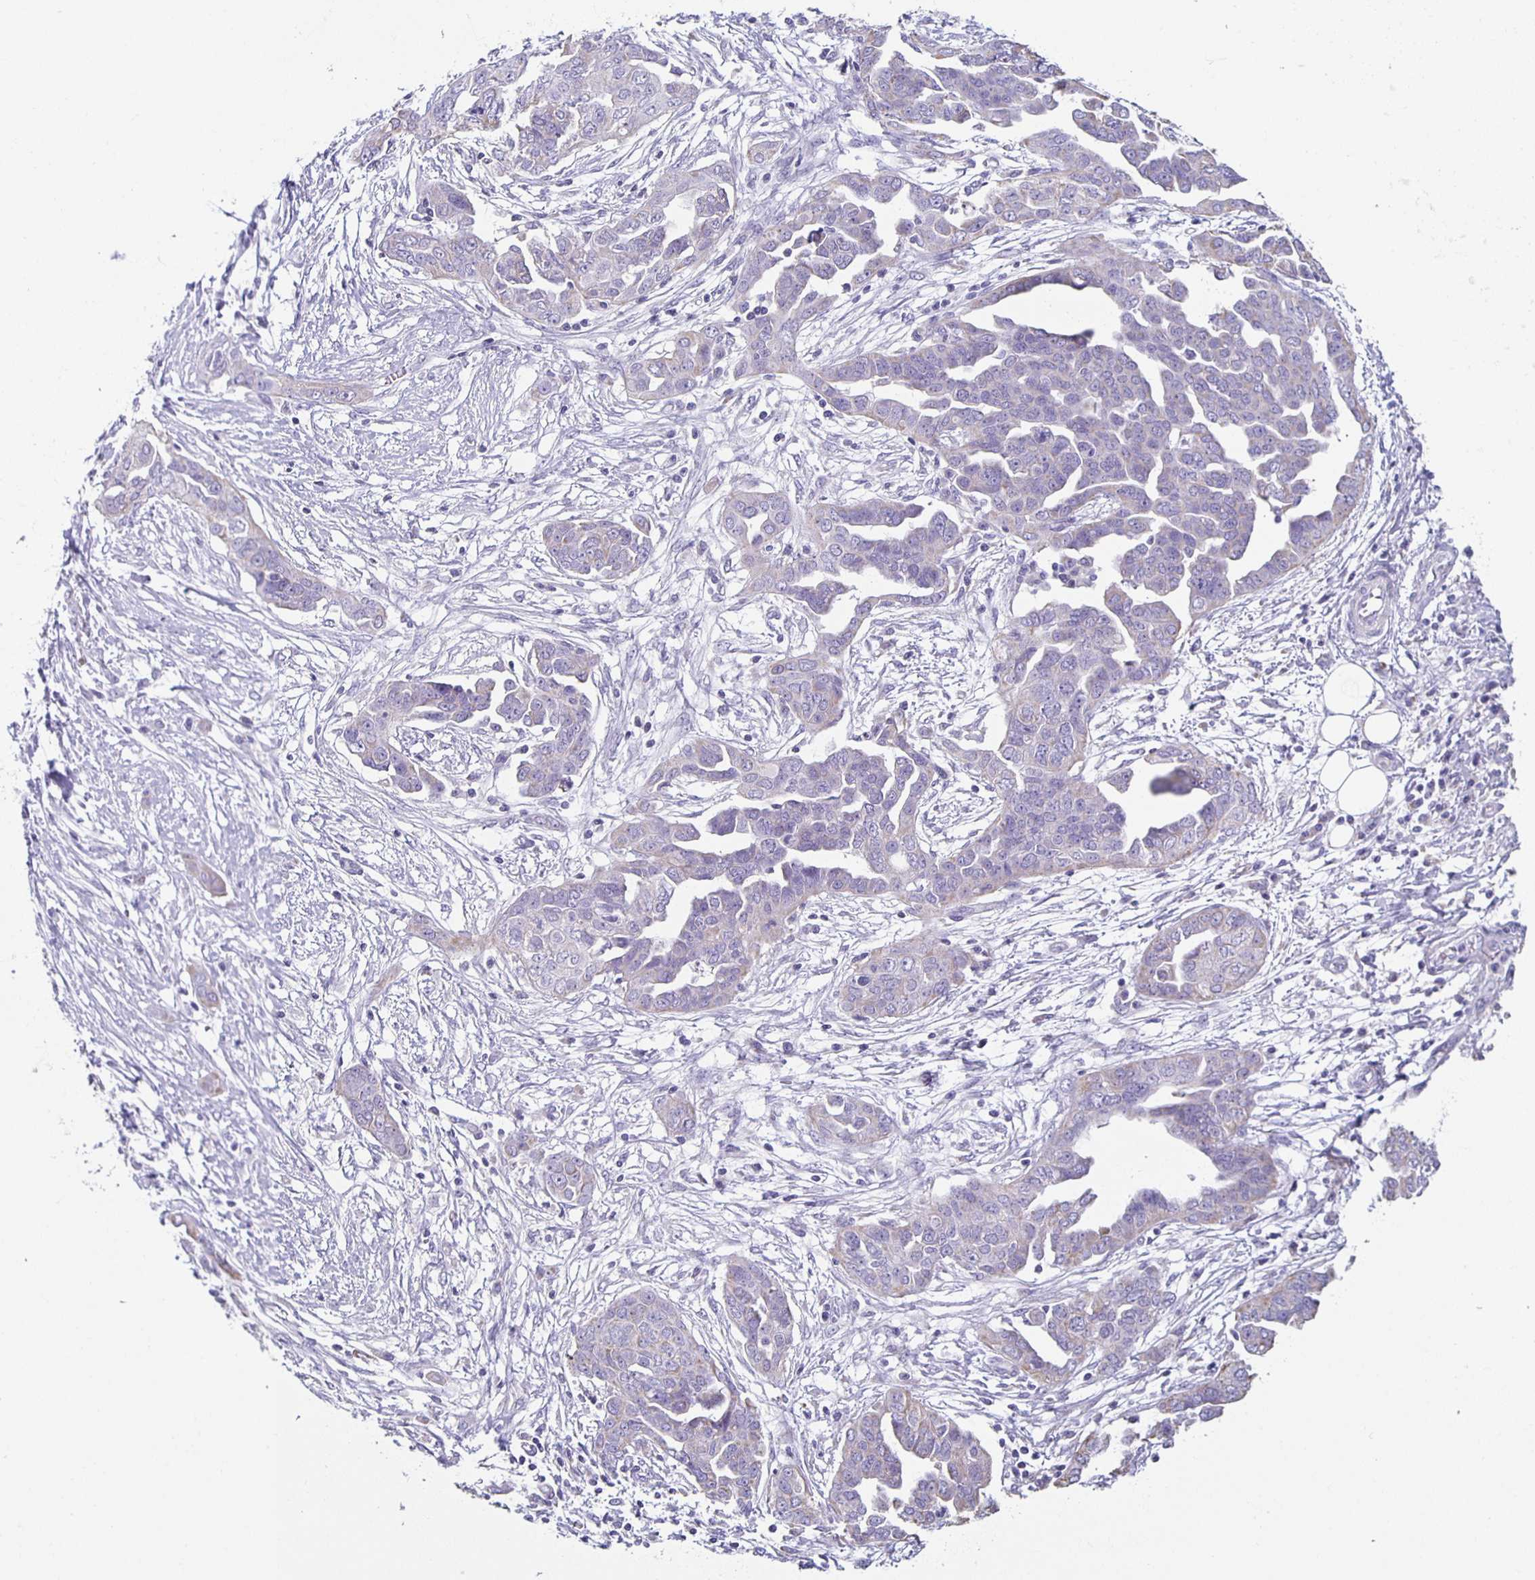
{"staining": {"intensity": "negative", "quantity": "none", "location": "none"}, "tissue": "ovarian cancer", "cell_type": "Tumor cells", "image_type": "cancer", "snomed": [{"axis": "morphology", "description": "Cystadenocarcinoma, serous, NOS"}, {"axis": "topography", "description": "Ovary"}], "caption": "Immunohistochemical staining of ovarian serous cystadenocarcinoma demonstrates no significant staining in tumor cells.", "gene": "TPPP", "patient": {"sex": "female", "age": 59}}